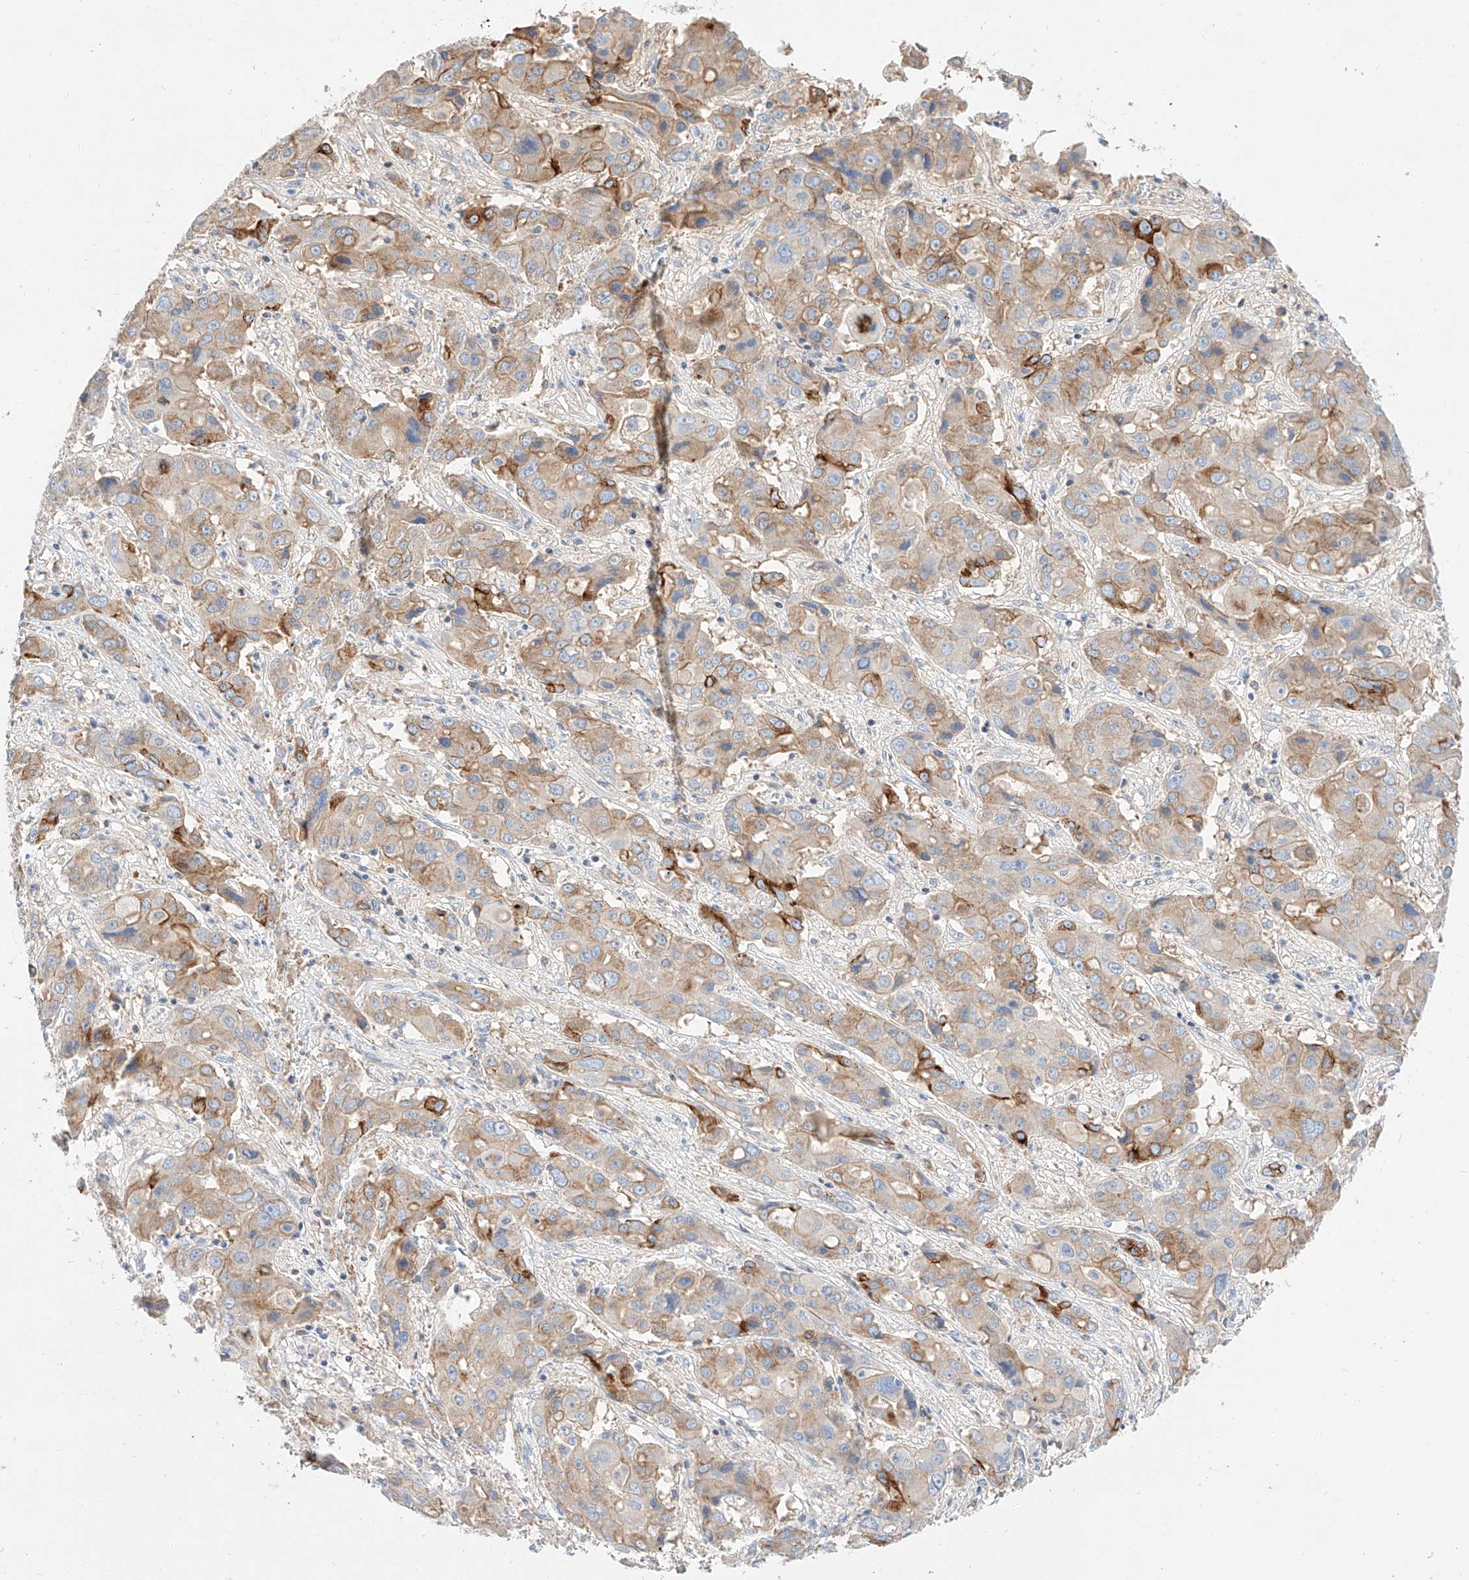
{"staining": {"intensity": "moderate", "quantity": "<25%", "location": "cytoplasmic/membranous"}, "tissue": "liver cancer", "cell_type": "Tumor cells", "image_type": "cancer", "snomed": [{"axis": "morphology", "description": "Cholangiocarcinoma"}, {"axis": "topography", "description": "Liver"}], "caption": "Protein positivity by IHC demonstrates moderate cytoplasmic/membranous staining in approximately <25% of tumor cells in cholangiocarcinoma (liver). Nuclei are stained in blue.", "gene": "MAP7", "patient": {"sex": "male", "age": 67}}